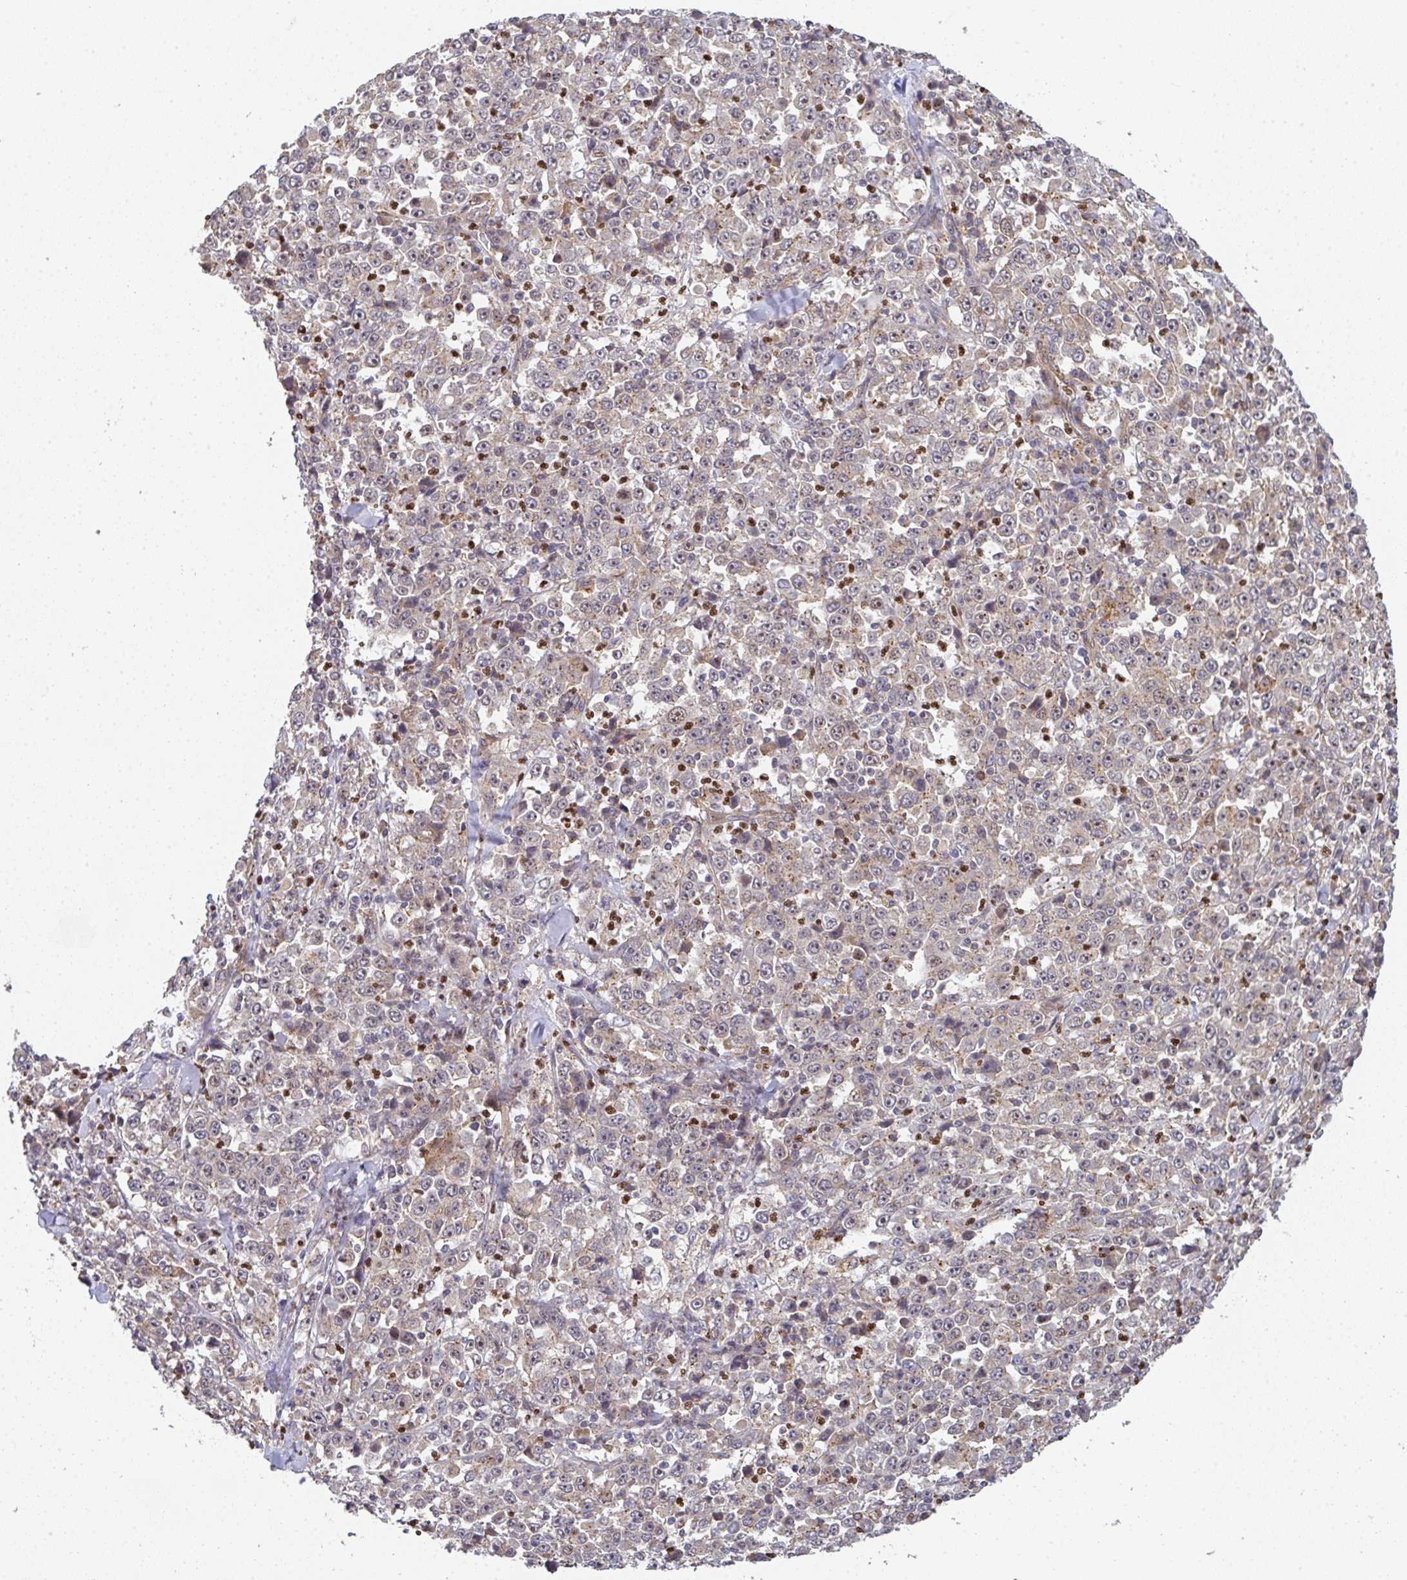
{"staining": {"intensity": "weak", "quantity": "<25%", "location": "cytoplasmic/membranous"}, "tissue": "stomach cancer", "cell_type": "Tumor cells", "image_type": "cancer", "snomed": [{"axis": "morphology", "description": "Normal tissue, NOS"}, {"axis": "morphology", "description": "Adenocarcinoma, NOS"}, {"axis": "topography", "description": "Stomach, upper"}, {"axis": "topography", "description": "Stomach"}], "caption": "Histopathology image shows no protein expression in tumor cells of stomach adenocarcinoma tissue. (DAB immunohistochemistry visualized using brightfield microscopy, high magnification).", "gene": "SIMC1", "patient": {"sex": "male", "age": 59}}